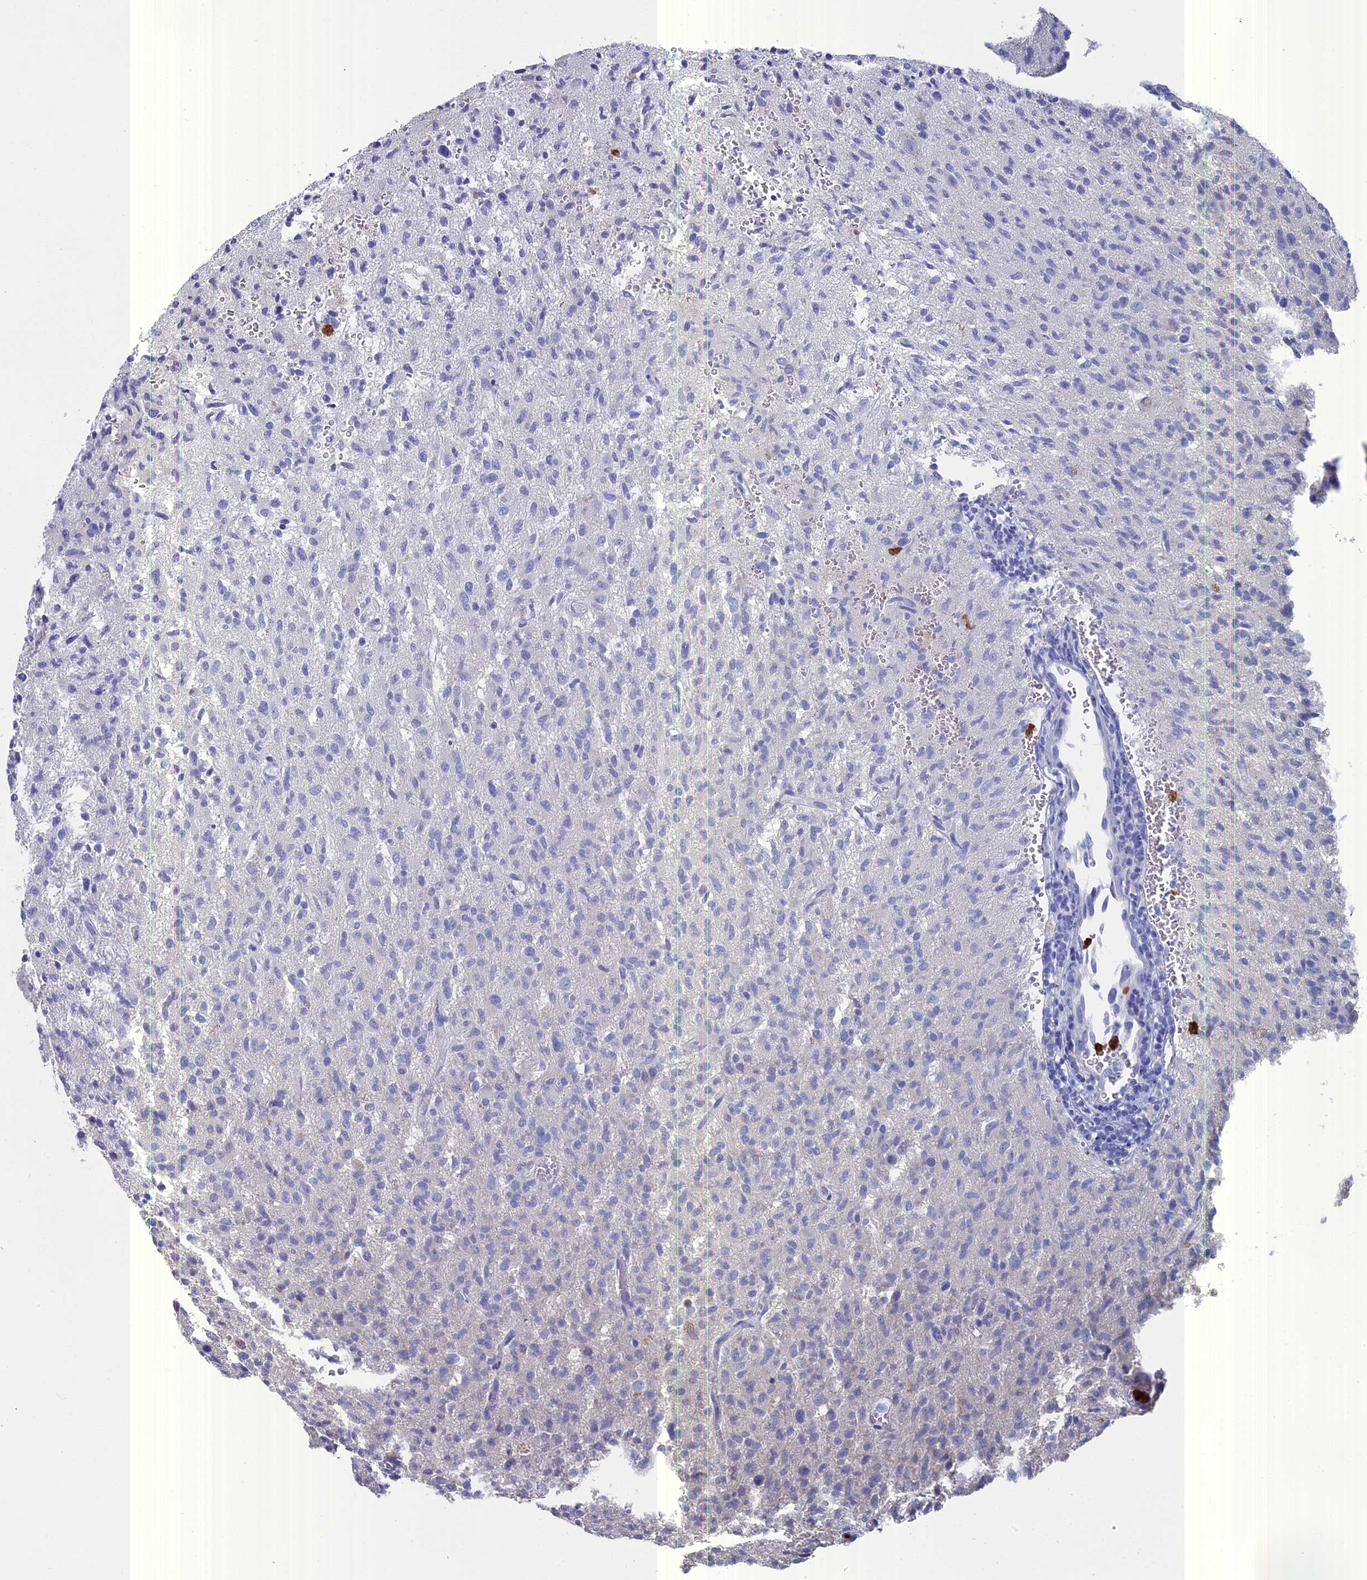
{"staining": {"intensity": "negative", "quantity": "none", "location": "none"}, "tissue": "glioma", "cell_type": "Tumor cells", "image_type": "cancer", "snomed": [{"axis": "morphology", "description": "Glioma, malignant, High grade"}, {"axis": "topography", "description": "Brain"}], "caption": "This is an immunohistochemistry histopathology image of human glioma. There is no expression in tumor cells.", "gene": "NCF4", "patient": {"sex": "female", "age": 57}}